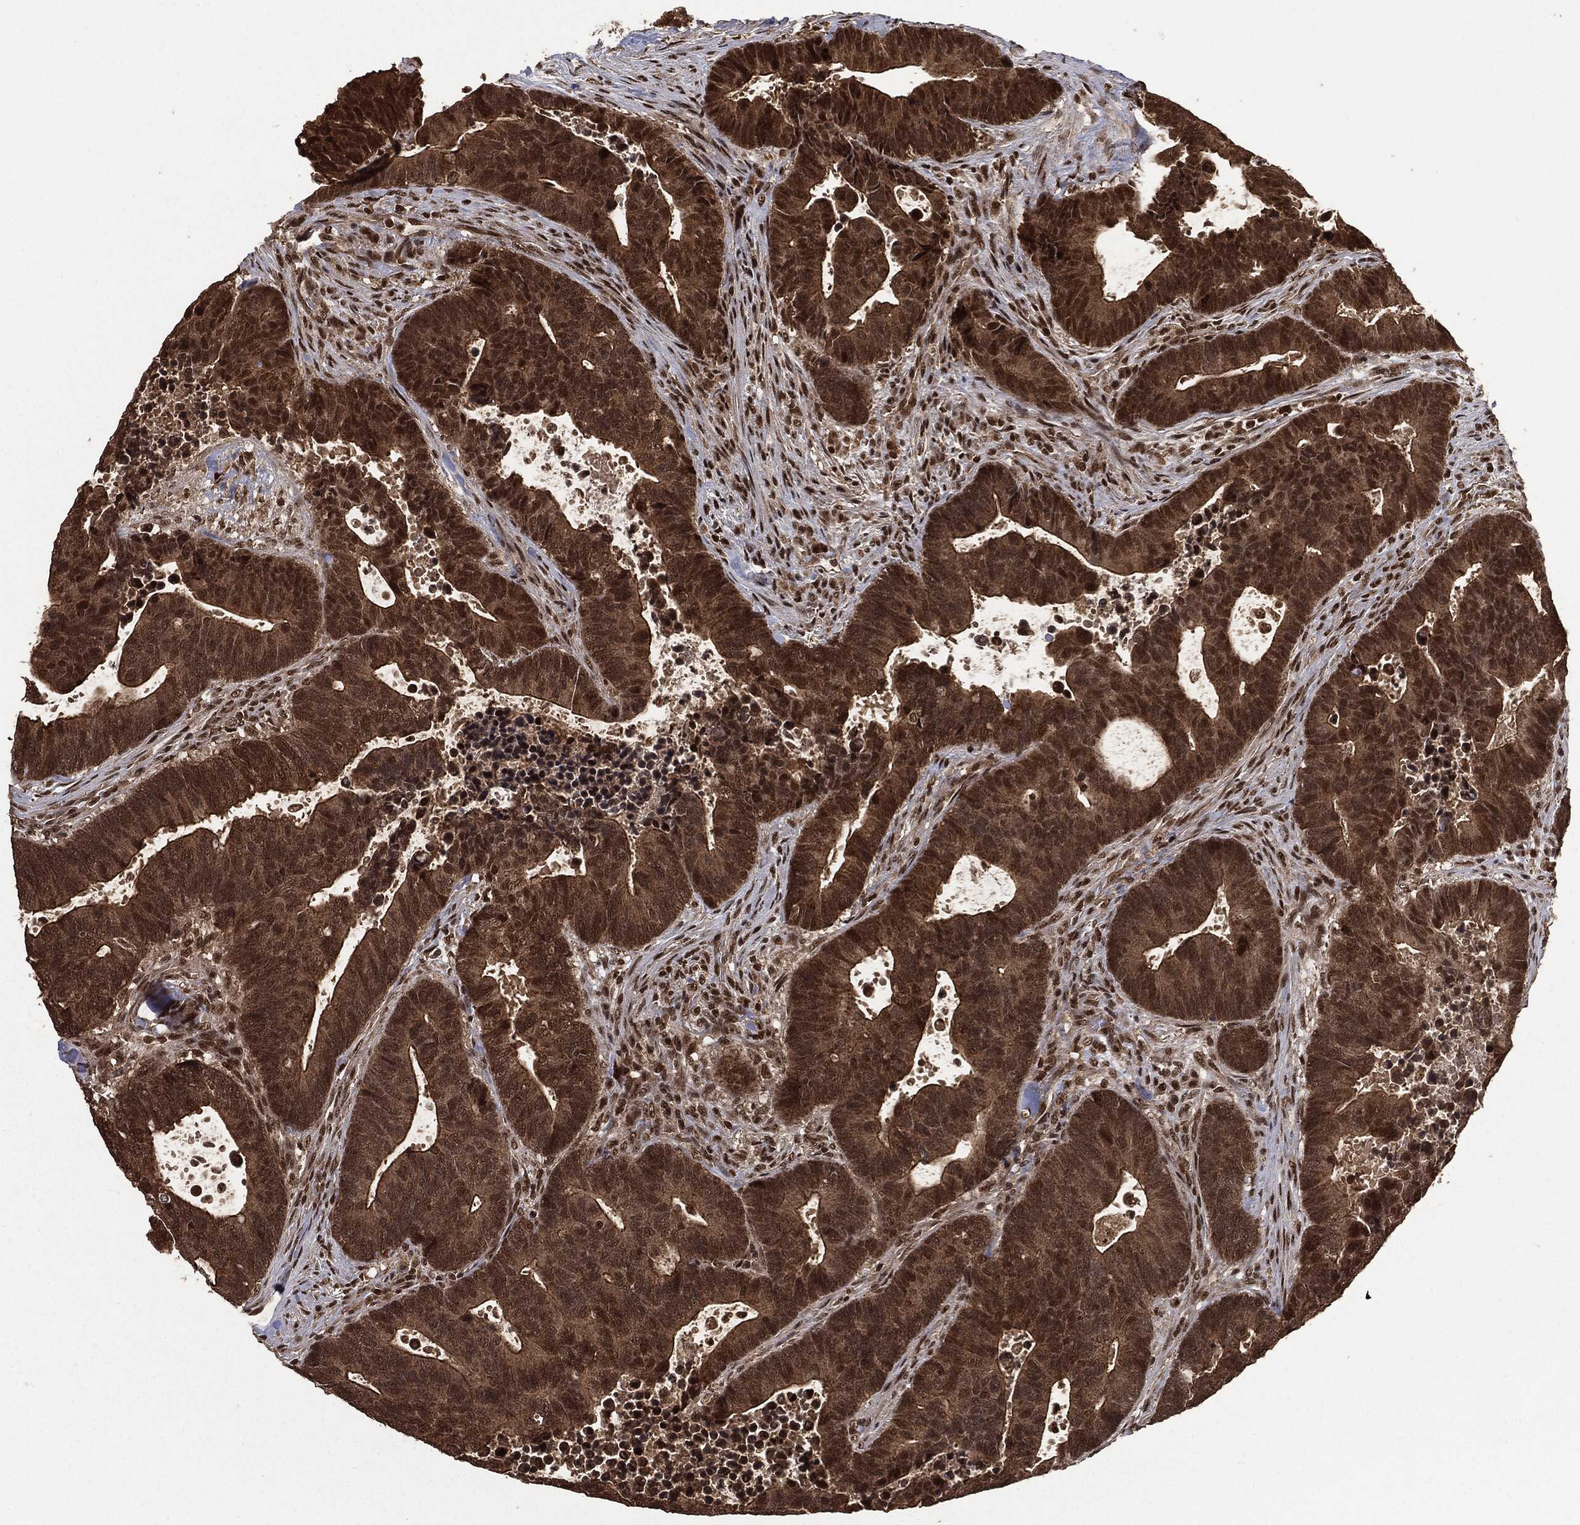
{"staining": {"intensity": "strong", "quantity": ">75%", "location": "cytoplasmic/membranous,nuclear"}, "tissue": "colorectal cancer", "cell_type": "Tumor cells", "image_type": "cancer", "snomed": [{"axis": "morphology", "description": "Adenocarcinoma, NOS"}, {"axis": "topography", "description": "Colon"}], "caption": "Strong cytoplasmic/membranous and nuclear expression for a protein is present in about >75% of tumor cells of colorectal adenocarcinoma using IHC.", "gene": "CTDP1", "patient": {"sex": "male", "age": 75}}